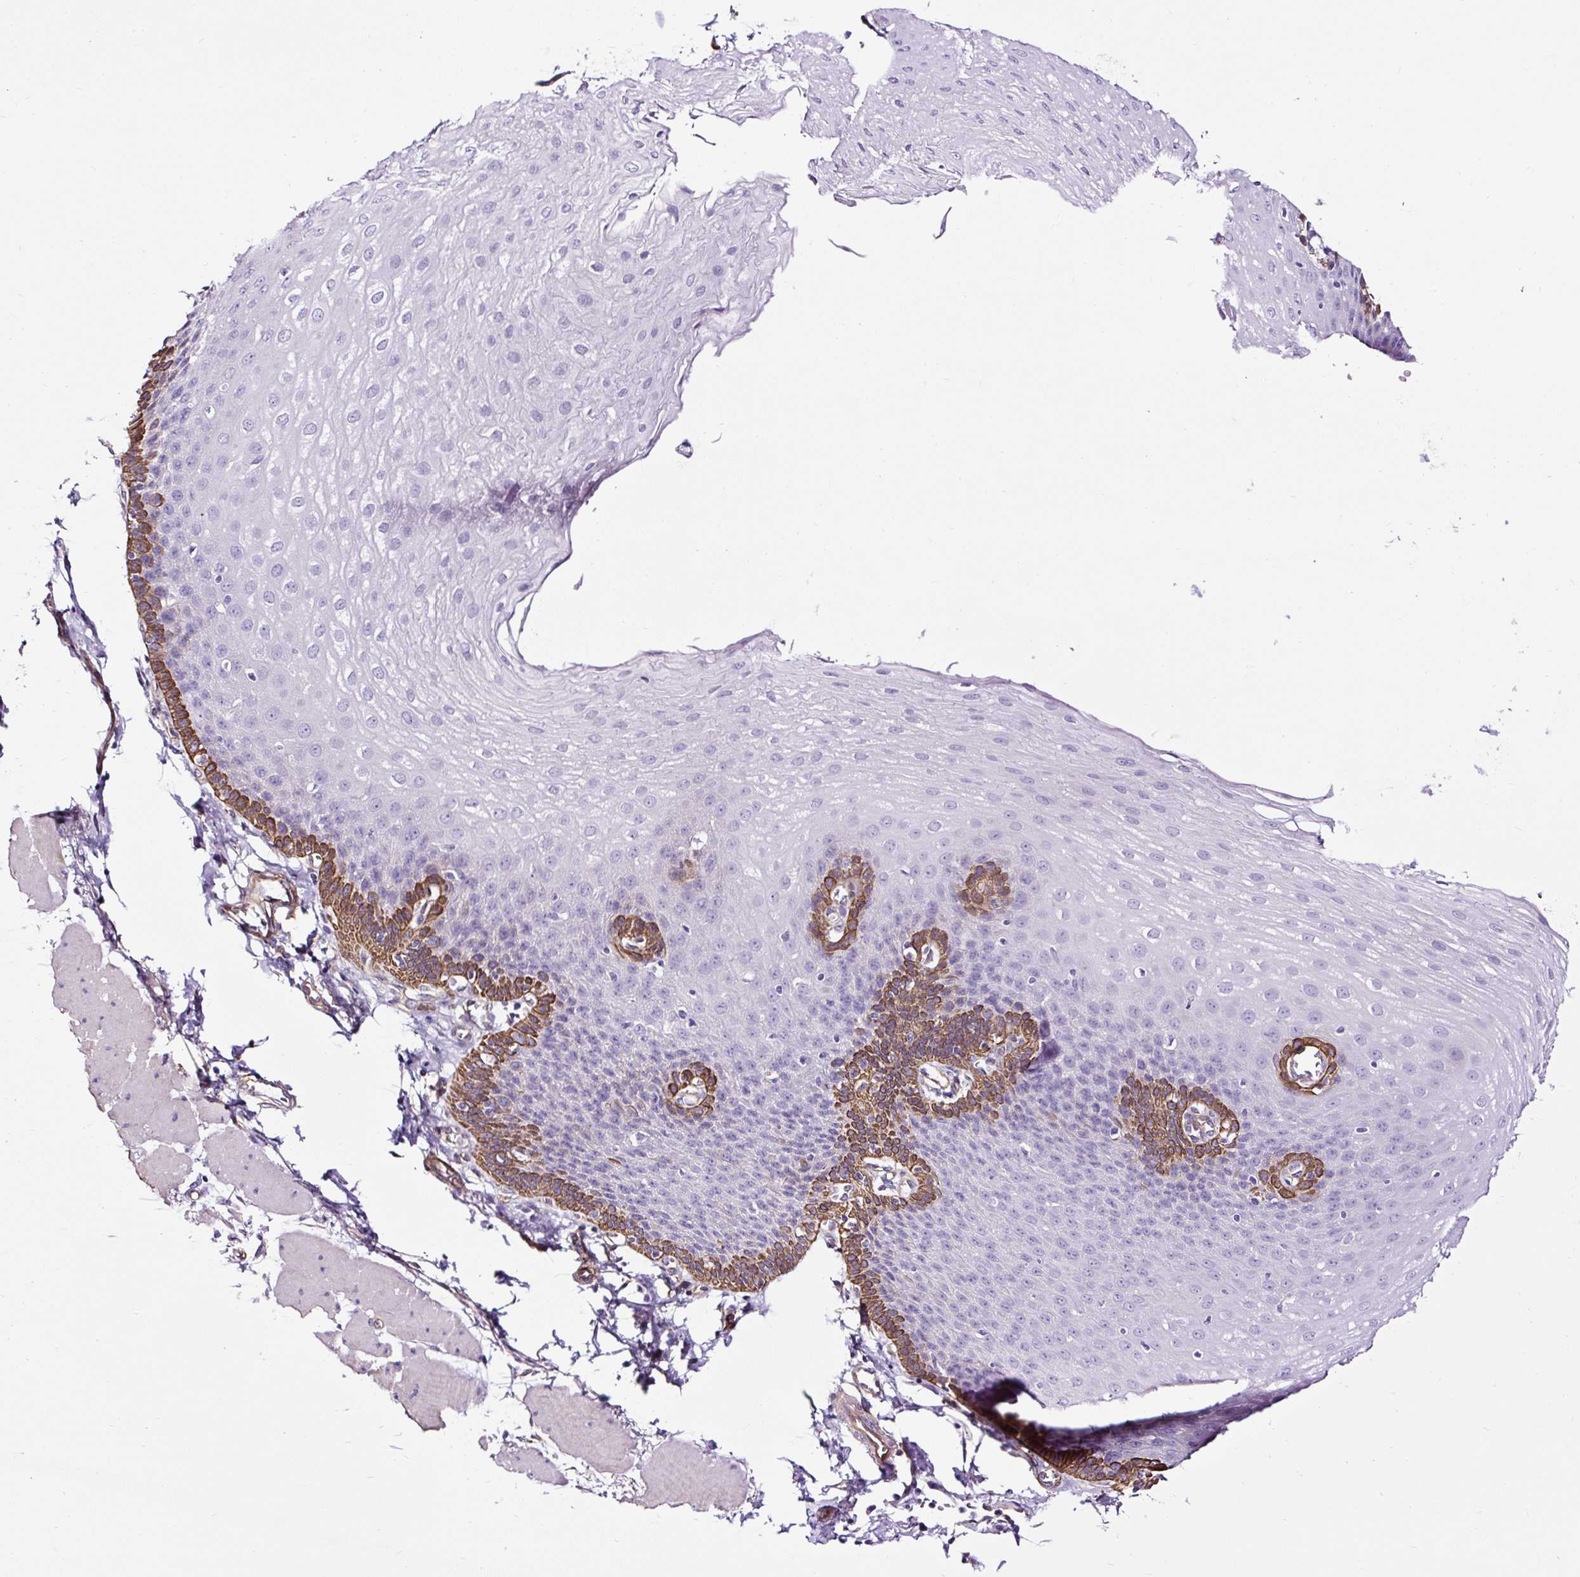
{"staining": {"intensity": "moderate", "quantity": "25%-75%", "location": "cytoplasmic/membranous"}, "tissue": "esophagus", "cell_type": "Squamous epithelial cells", "image_type": "normal", "snomed": [{"axis": "morphology", "description": "Normal tissue, NOS"}, {"axis": "topography", "description": "Esophagus"}], "caption": "A micrograph showing moderate cytoplasmic/membranous positivity in about 25%-75% of squamous epithelial cells in unremarkable esophagus, as visualized by brown immunohistochemical staining.", "gene": "SLC7A8", "patient": {"sex": "female", "age": 81}}